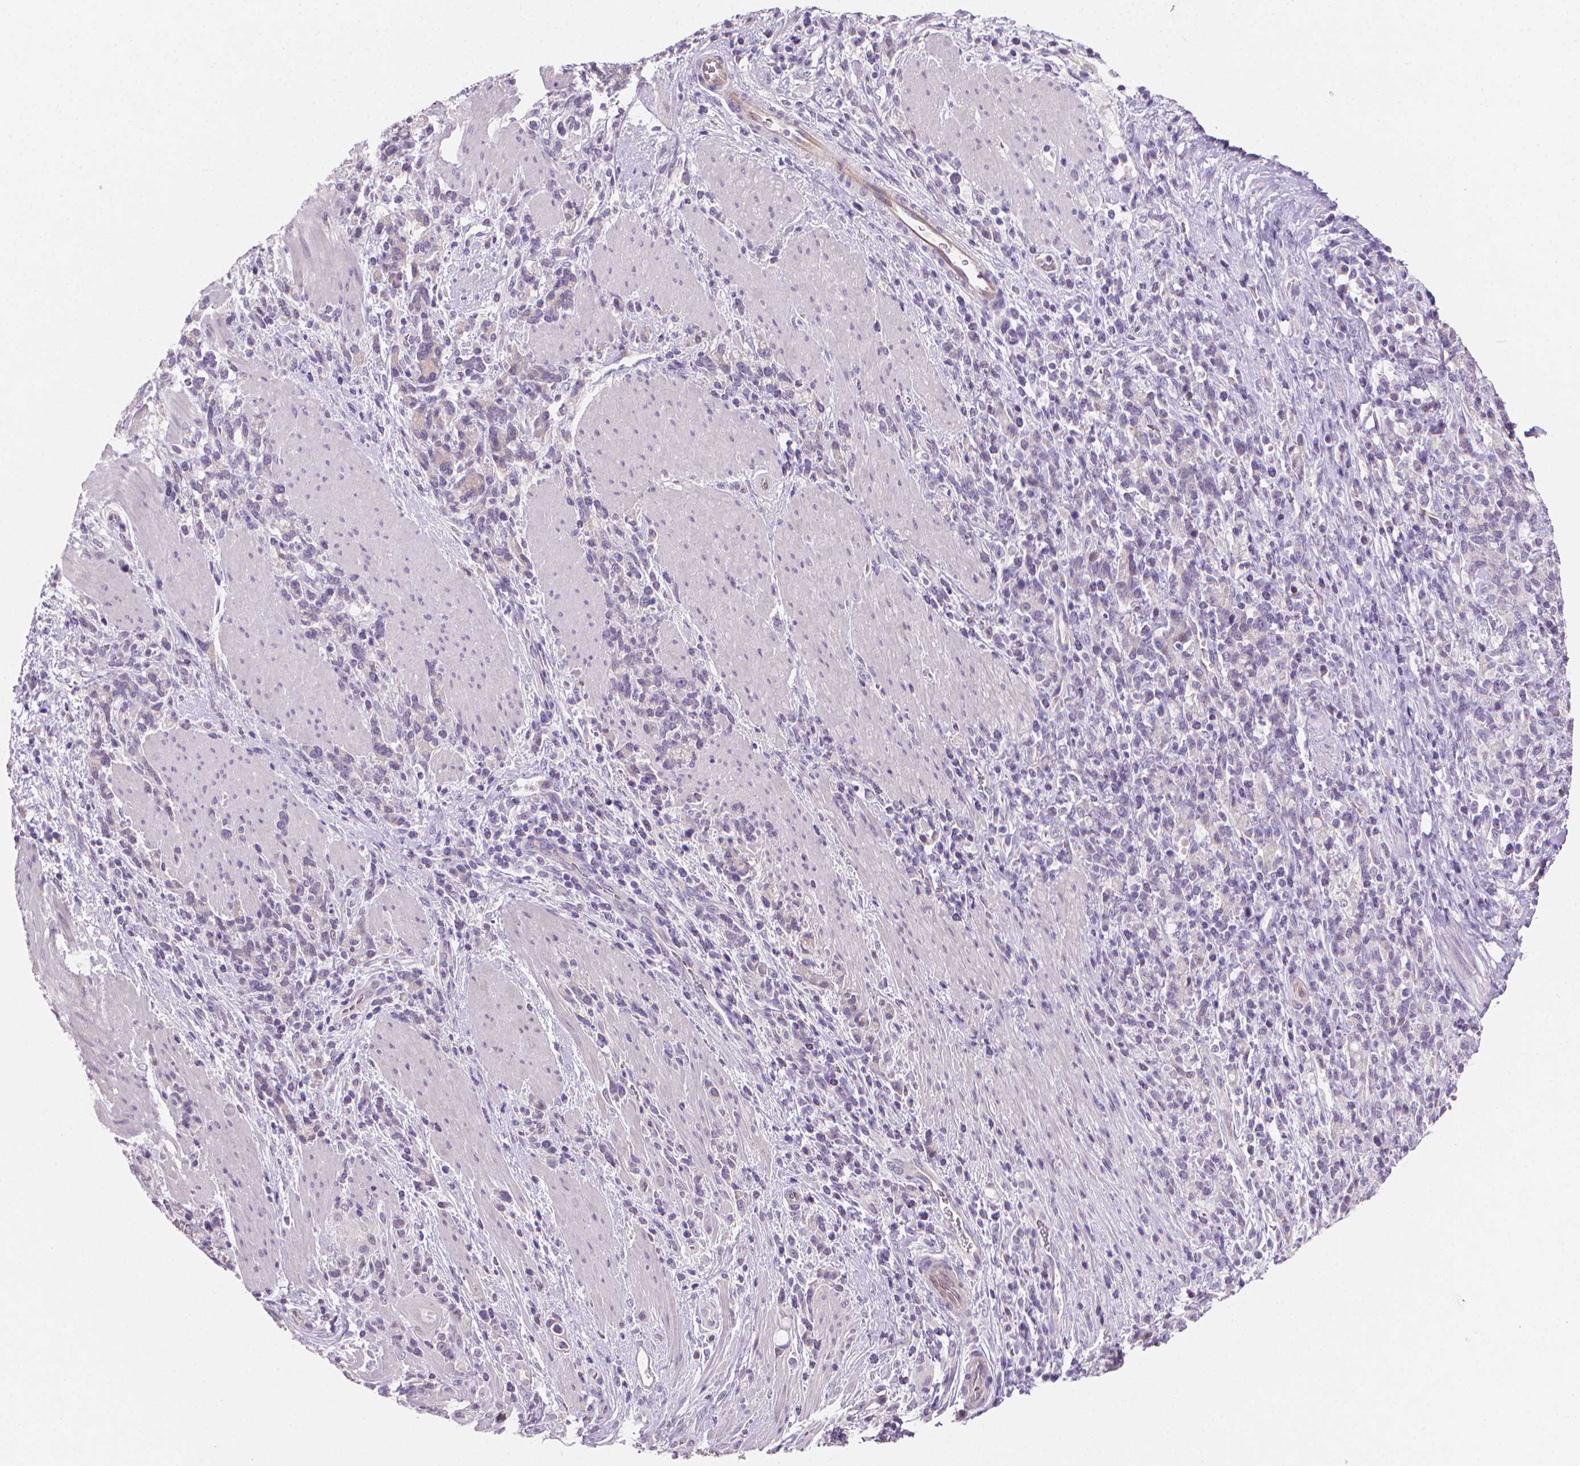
{"staining": {"intensity": "negative", "quantity": "none", "location": "none"}, "tissue": "stomach cancer", "cell_type": "Tumor cells", "image_type": "cancer", "snomed": [{"axis": "morphology", "description": "Adenocarcinoma, NOS"}, {"axis": "topography", "description": "Stomach"}], "caption": "This image is of stomach cancer (adenocarcinoma) stained with immunohistochemistry to label a protein in brown with the nuclei are counter-stained blue. There is no positivity in tumor cells.", "gene": "CLXN", "patient": {"sex": "female", "age": 57}}